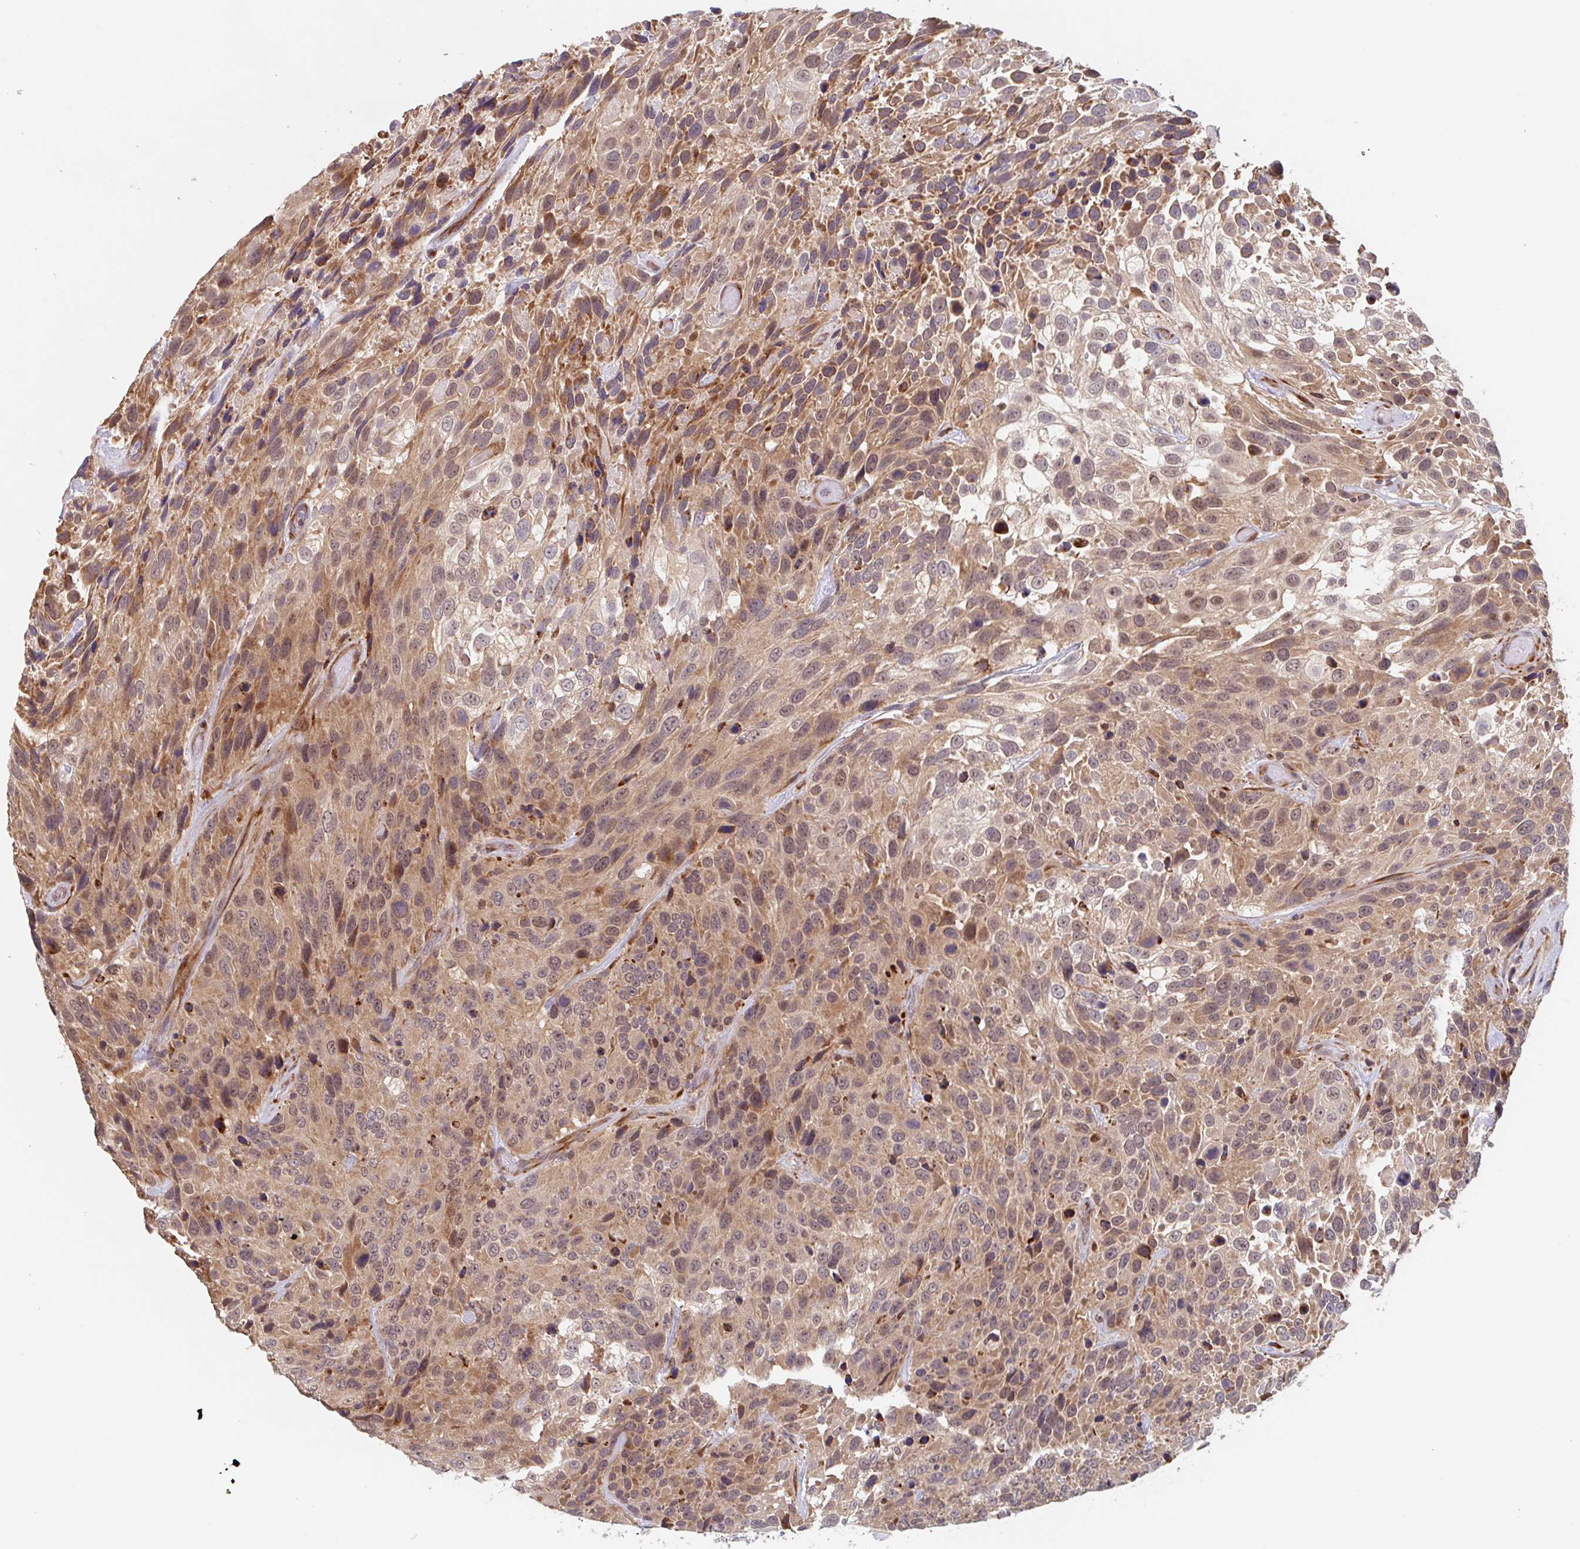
{"staining": {"intensity": "moderate", "quantity": ">75%", "location": "cytoplasmic/membranous,nuclear"}, "tissue": "urothelial cancer", "cell_type": "Tumor cells", "image_type": "cancer", "snomed": [{"axis": "morphology", "description": "Urothelial carcinoma, High grade"}, {"axis": "topography", "description": "Urinary bladder"}], "caption": "Urothelial cancer stained with IHC exhibits moderate cytoplasmic/membranous and nuclear staining in approximately >75% of tumor cells.", "gene": "NUB1", "patient": {"sex": "female", "age": 70}}